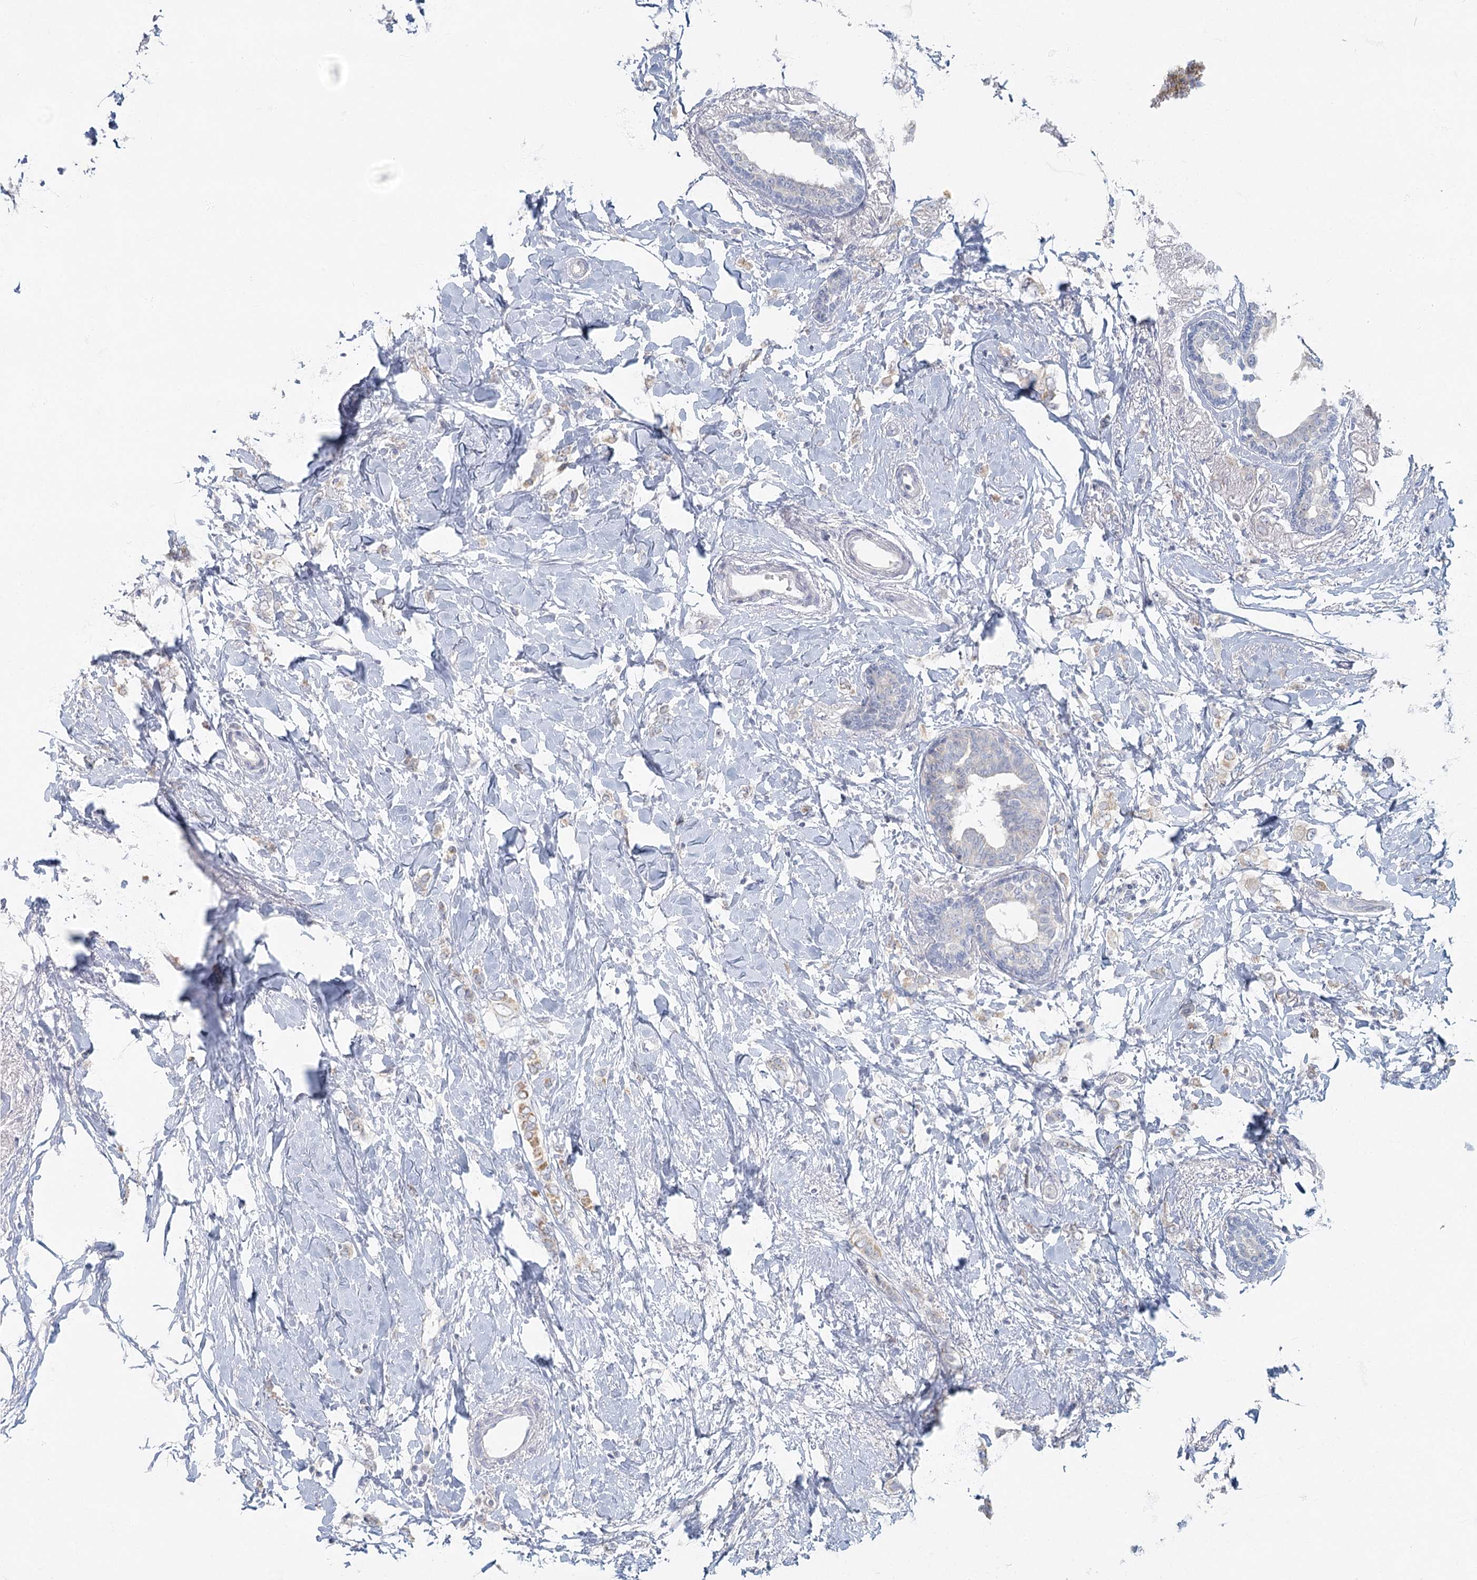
{"staining": {"intensity": "negative", "quantity": "none", "location": "none"}, "tissue": "breast cancer", "cell_type": "Tumor cells", "image_type": "cancer", "snomed": [{"axis": "morphology", "description": "Normal tissue, NOS"}, {"axis": "morphology", "description": "Lobular carcinoma"}, {"axis": "topography", "description": "Breast"}], "caption": "Image shows no protein expression in tumor cells of breast cancer (lobular carcinoma) tissue.", "gene": "FAM110C", "patient": {"sex": "female", "age": 47}}